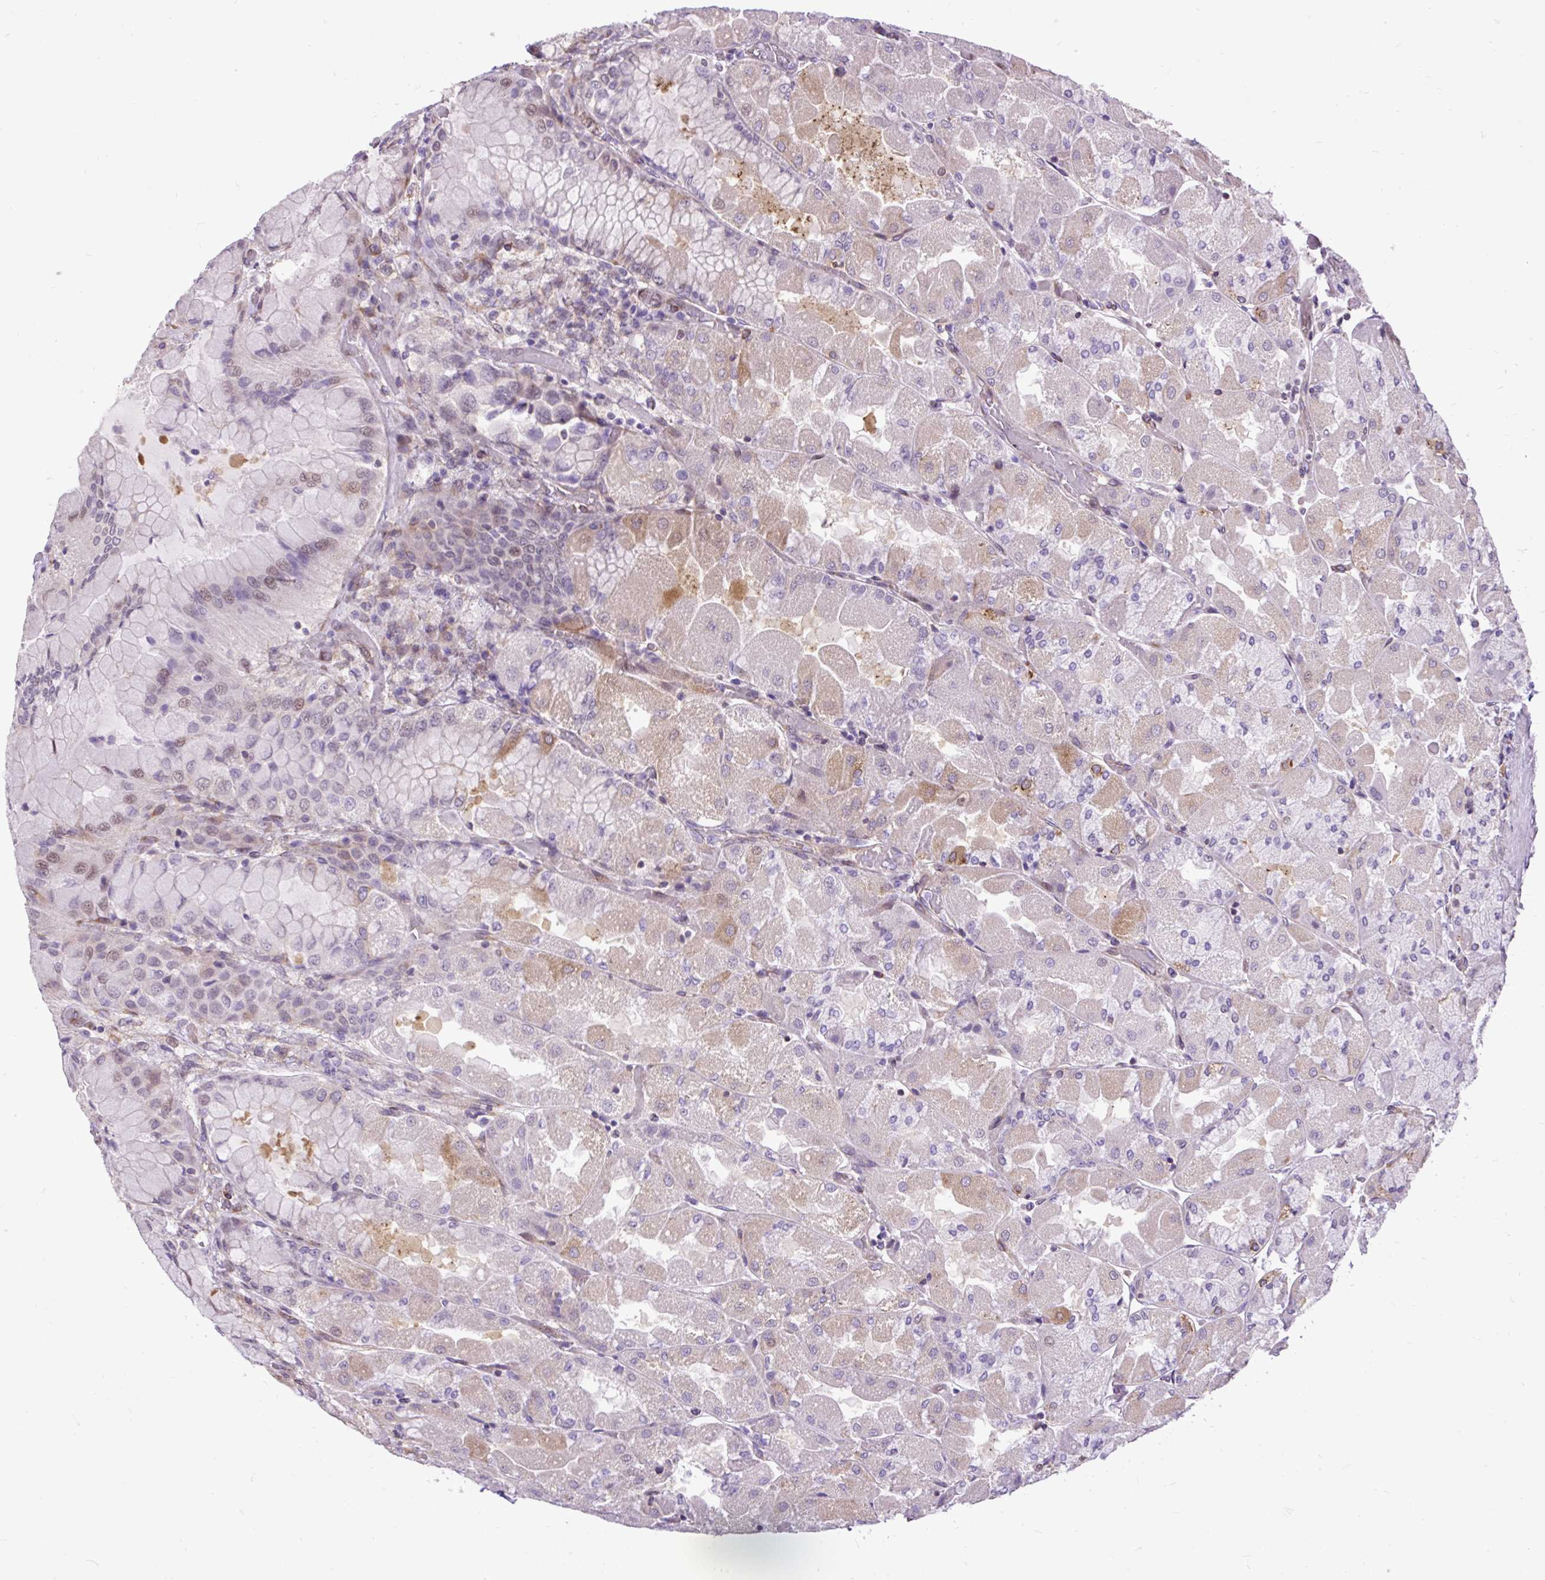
{"staining": {"intensity": "moderate", "quantity": "<25%", "location": "cytoplasmic/membranous"}, "tissue": "stomach", "cell_type": "Glandular cells", "image_type": "normal", "snomed": [{"axis": "morphology", "description": "Normal tissue, NOS"}, {"axis": "topography", "description": "Stomach"}], "caption": "Immunohistochemical staining of normal stomach exhibits <25% levels of moderate cytoplasmic/membranous protein expression in about <25% of glandular cells.", "gene": "TRIM17", "patient": {"sex": "female", "age": 61}}